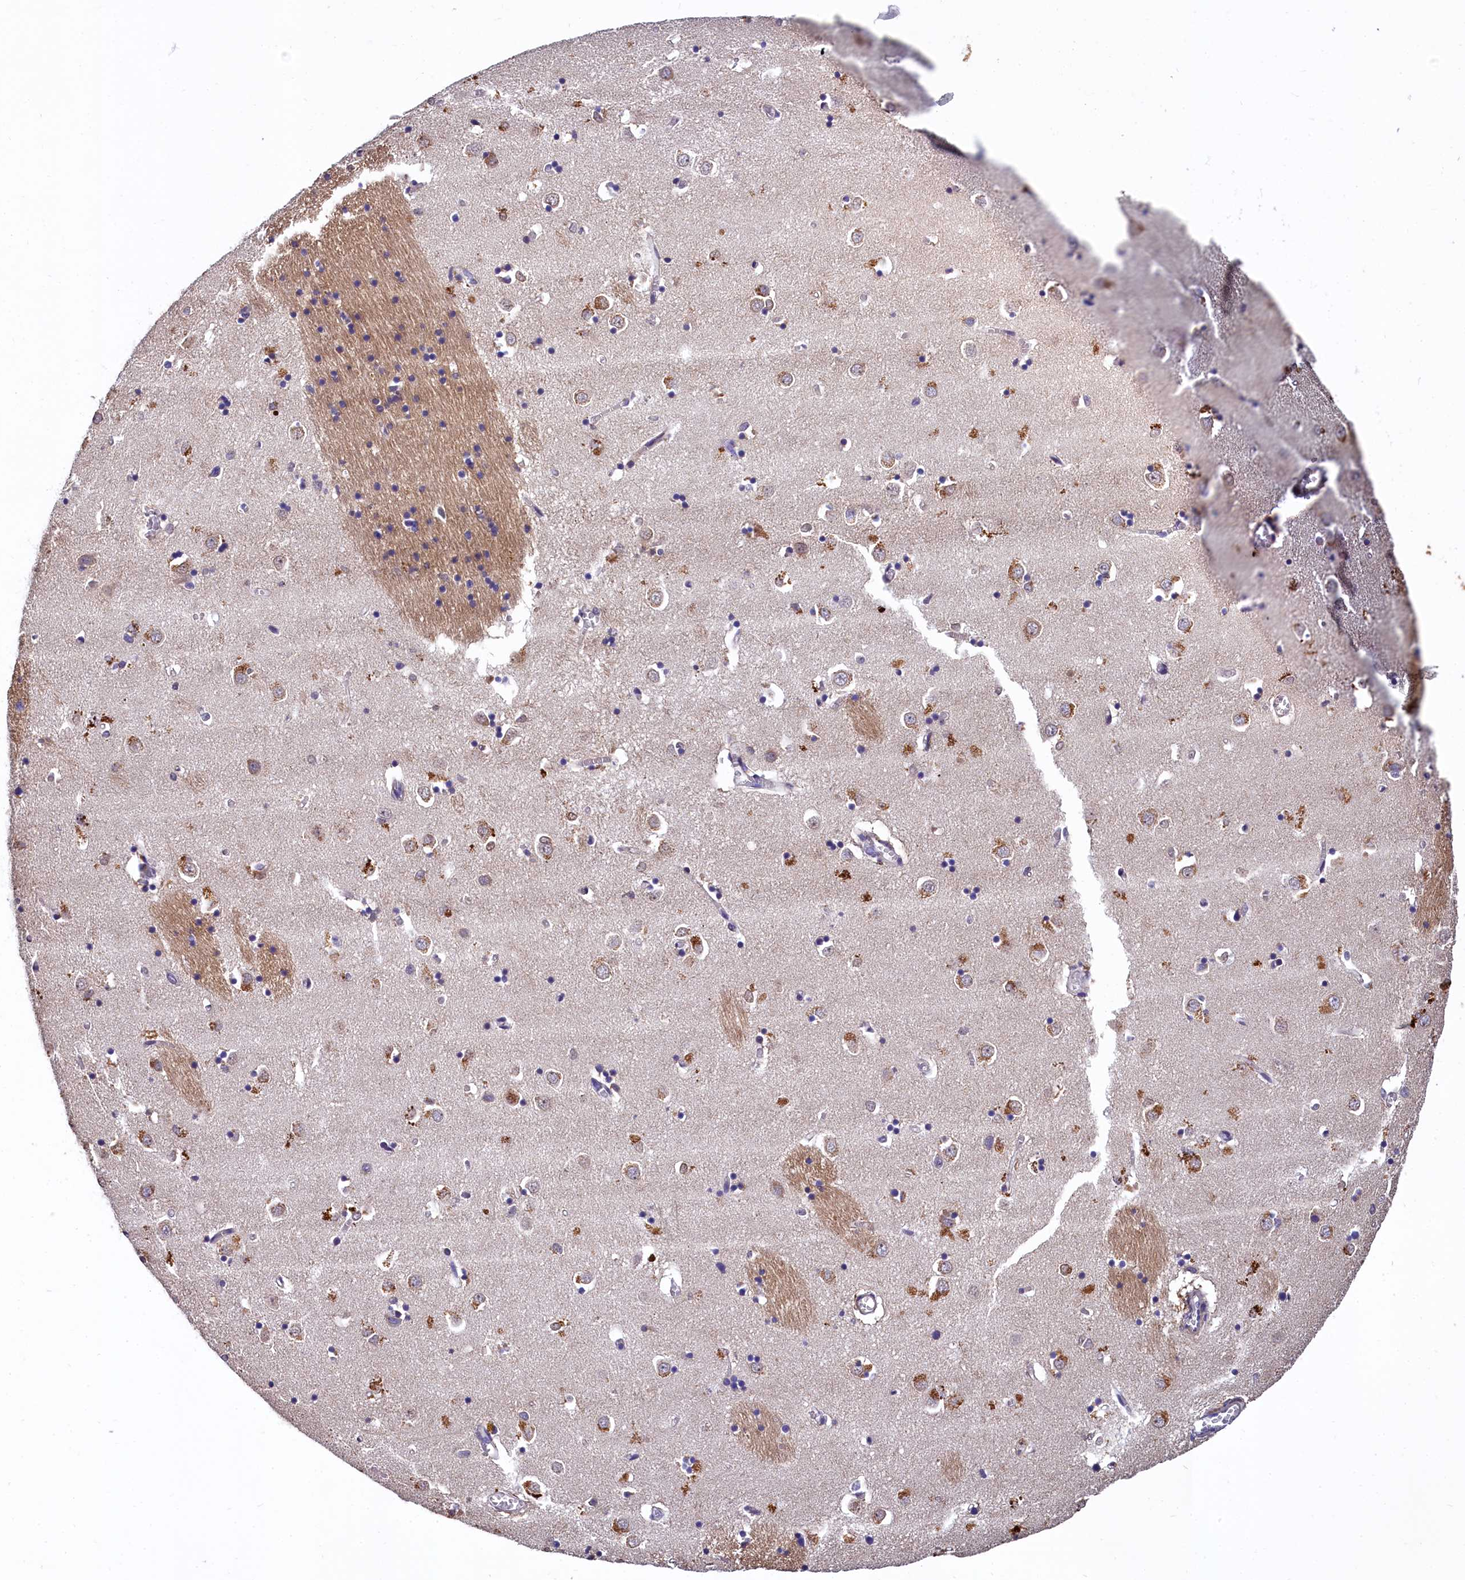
{"staining": {"intensity": "moderate", "quantity": "<25%", "location": "nuclear"}, "tissue": "caudate", "cell_type": "Glial cells", "image_type": "normal", "snomed": [{"axis": "morphology", "description": "Normal tissue, NOS"}, {"axis": "topography", "description": "Lateral ventricle wall"}], "caption": "Immunohistochemical staining of normal caudate demonstrates <25% levels of moderate nuclear protein positivity in about <25% of glial cells.", "gene": "EPS8L2", "patient": {"sex": "male", "age": 70}}